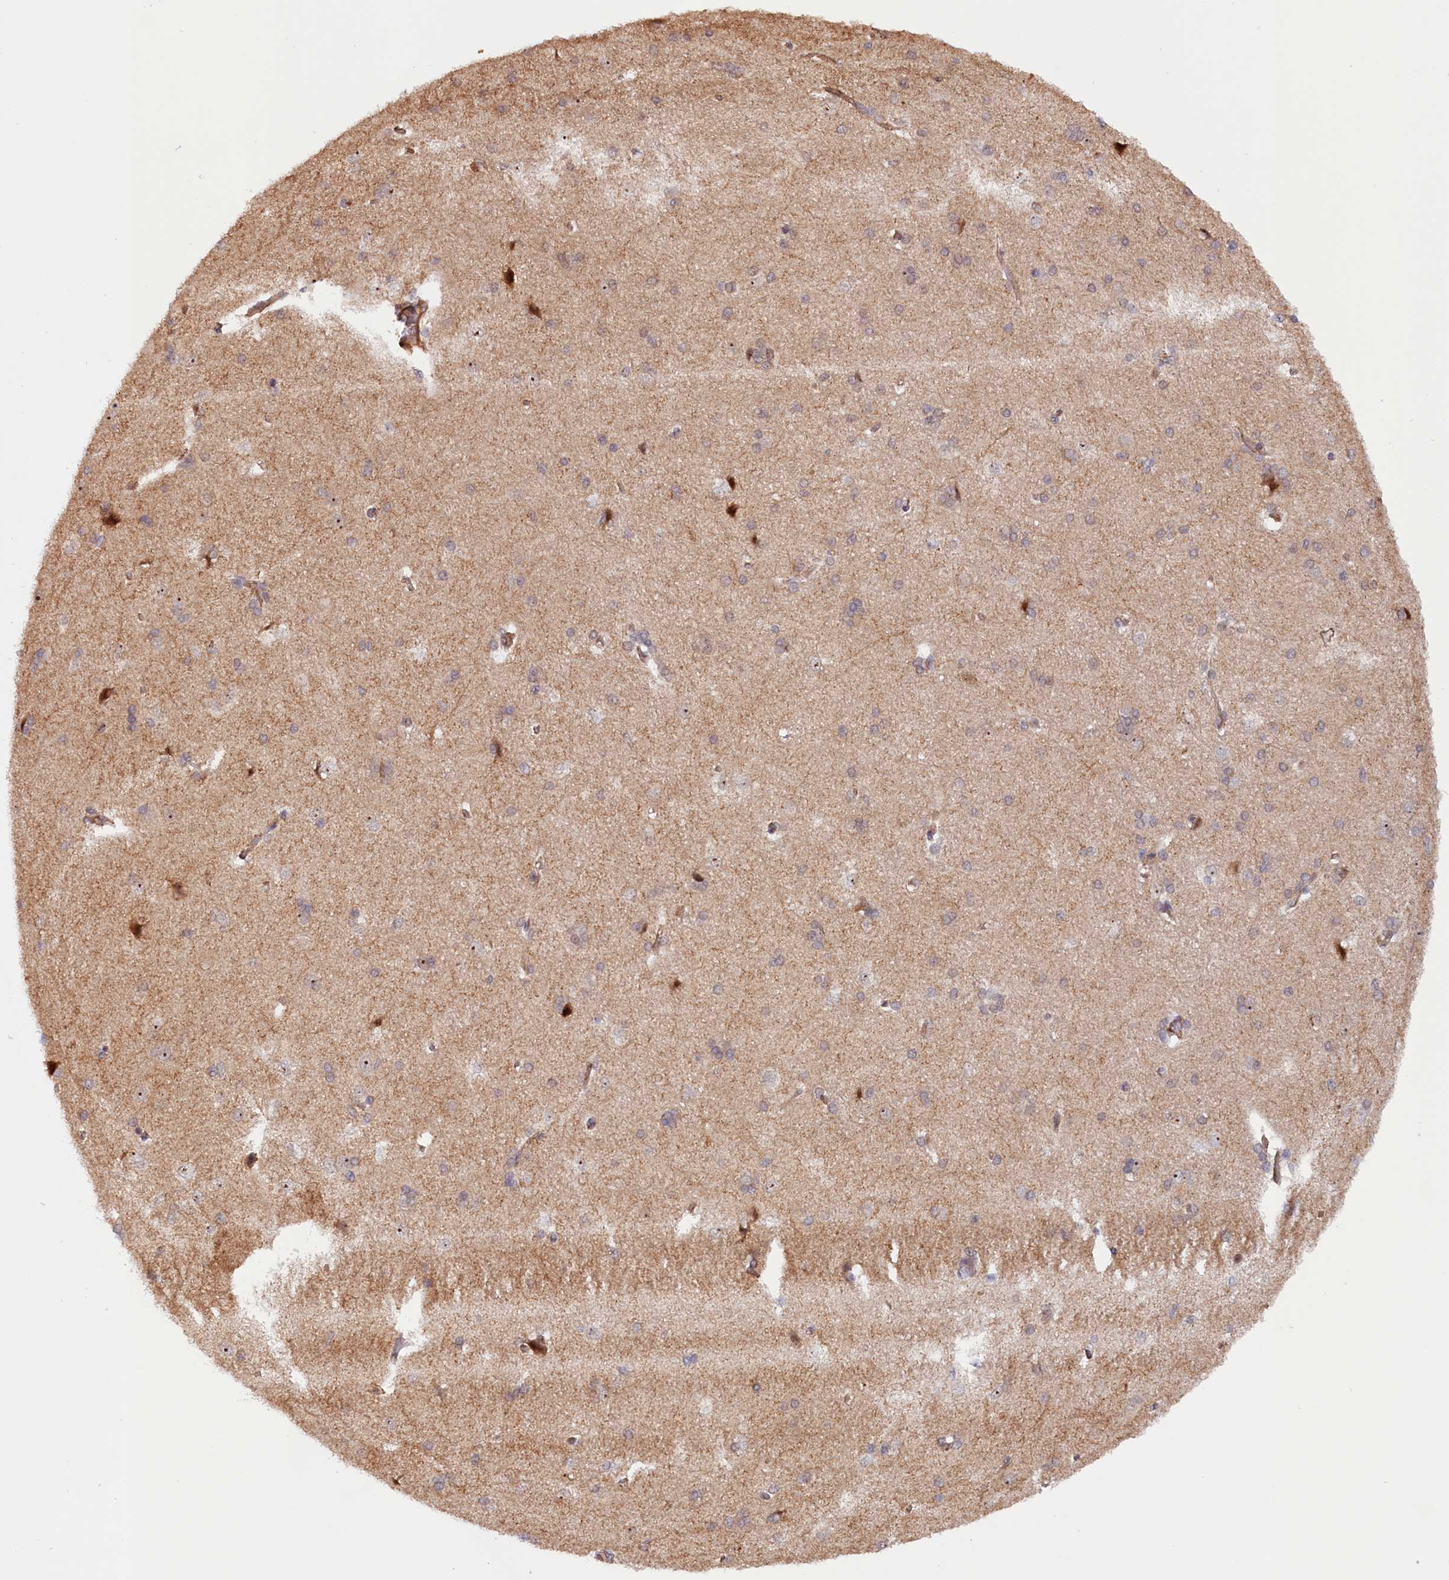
{"staining": {"intensity": "negative", "quantity": "none", "location": "none"}, "tissue": "cerebral cortex", "cell_type": "Endothelial cells", "image_type": "normal", "snomed": [{"axis": "morphology", "description": "Normal tissue, NOS"}, {"axis": "topography", "description": "Cerebral cortex"}], "caption": "The histopathology image displays no staining of endothelial cells in unremarkable cerebral cortex. Brightfield microscopy of immunohistochemistry (IHC) stained with DAB (3,3'-diaminobenzidine) (brown) and hematoxylin (blue), captured at high magnification.", "gene": "ANKRD24", "patient": {"sex": "male", "age": 62}}